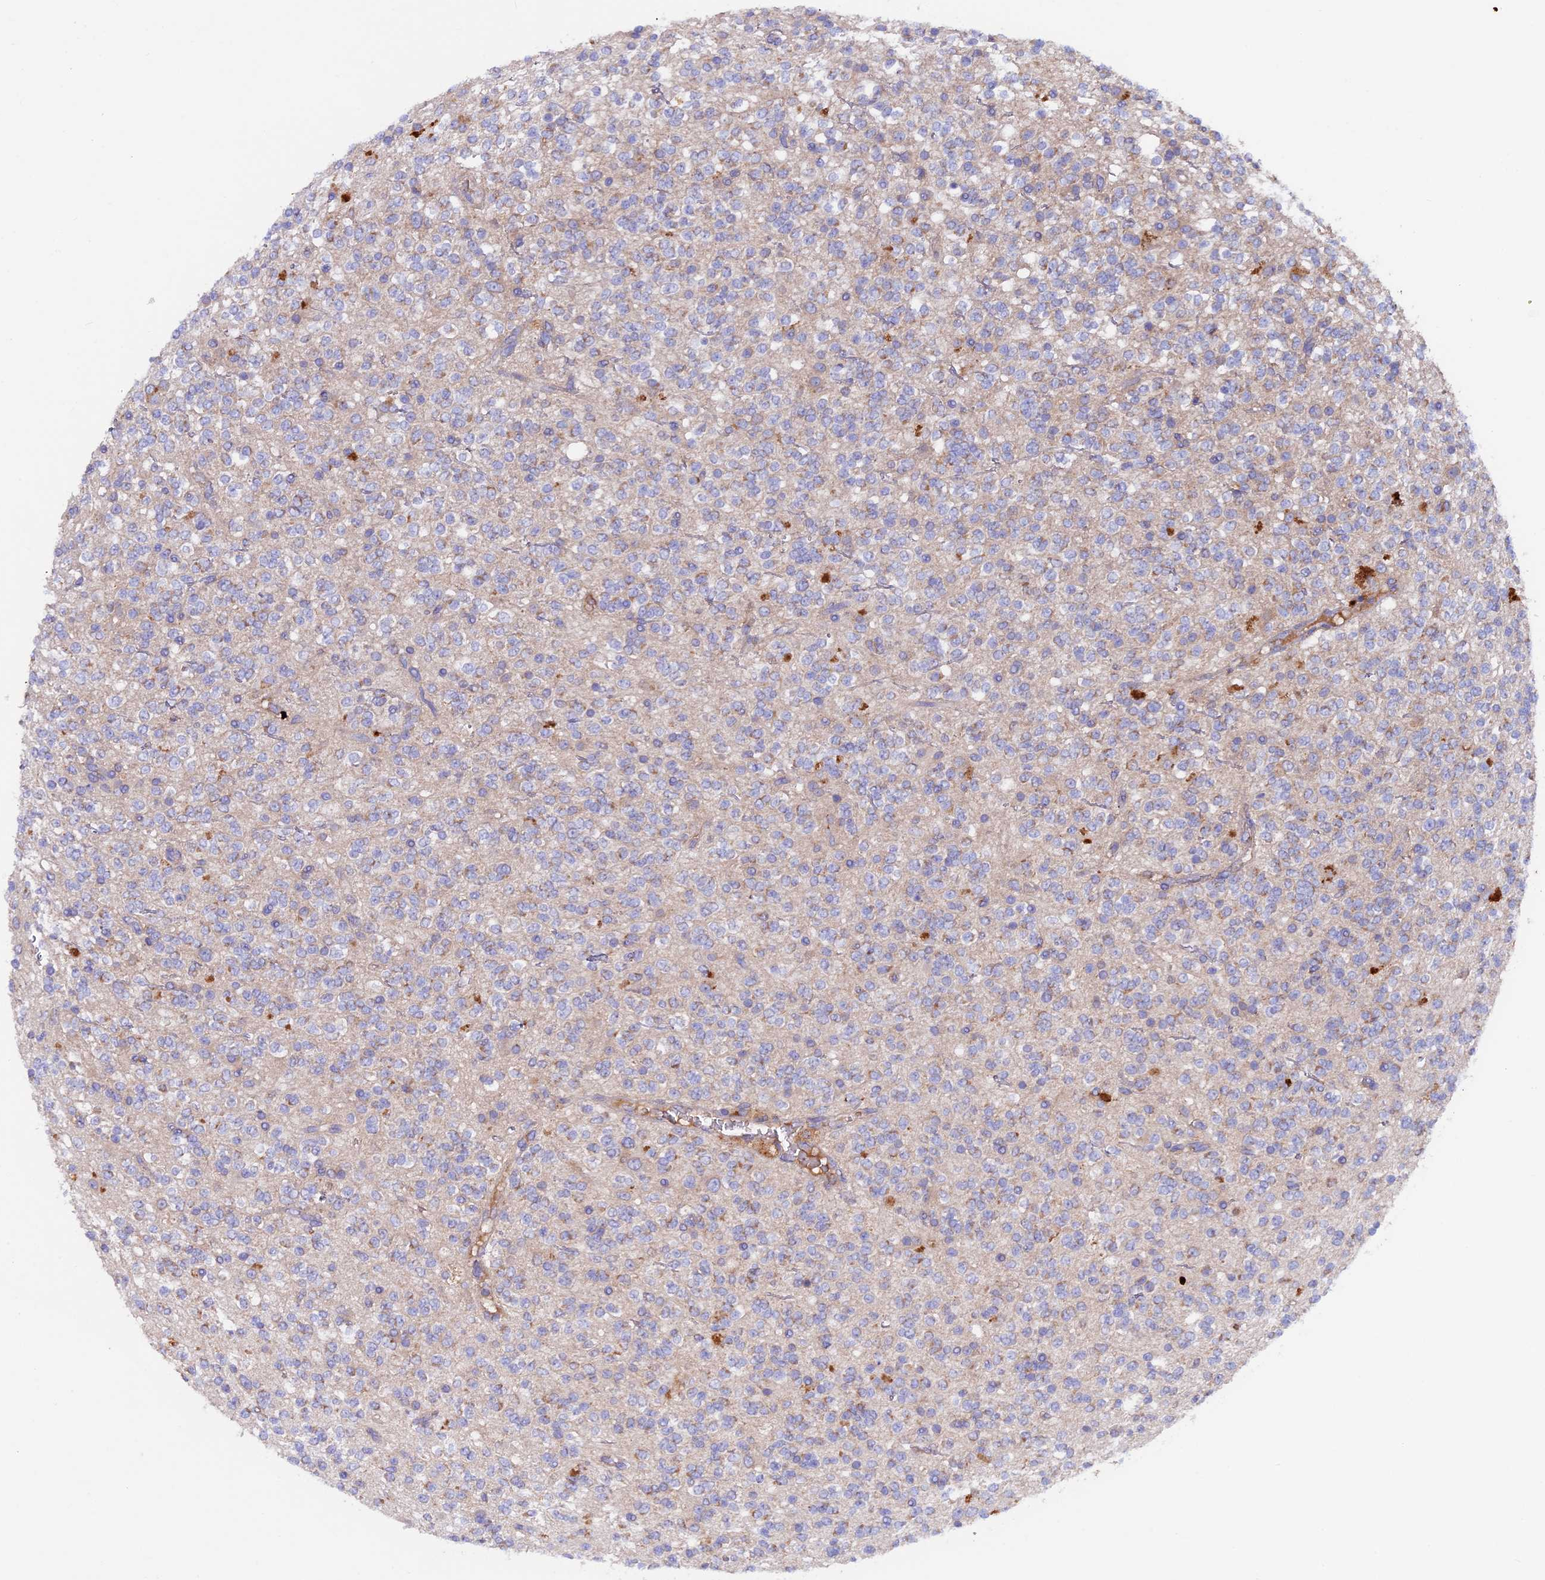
{"staining": {"intensity": "negative", "quantity": "none", "location": "none"}, "tissue": "glioma", "cell_type": "Tumor cells", "image_type": "cancer", "snomed": [{"axis": "morphology", "description": "Glioma, malignant, High grade"}, {"axis": "topography", "description": "Brain"}], "caption": "Tumor cells are negative for protein expression in human high-grade glioma (malignant). (DAB immunohistochemistry (IHC), high magnification).", "gene": "PTPN9", "patient": {"sex": "male", "age": 34}}